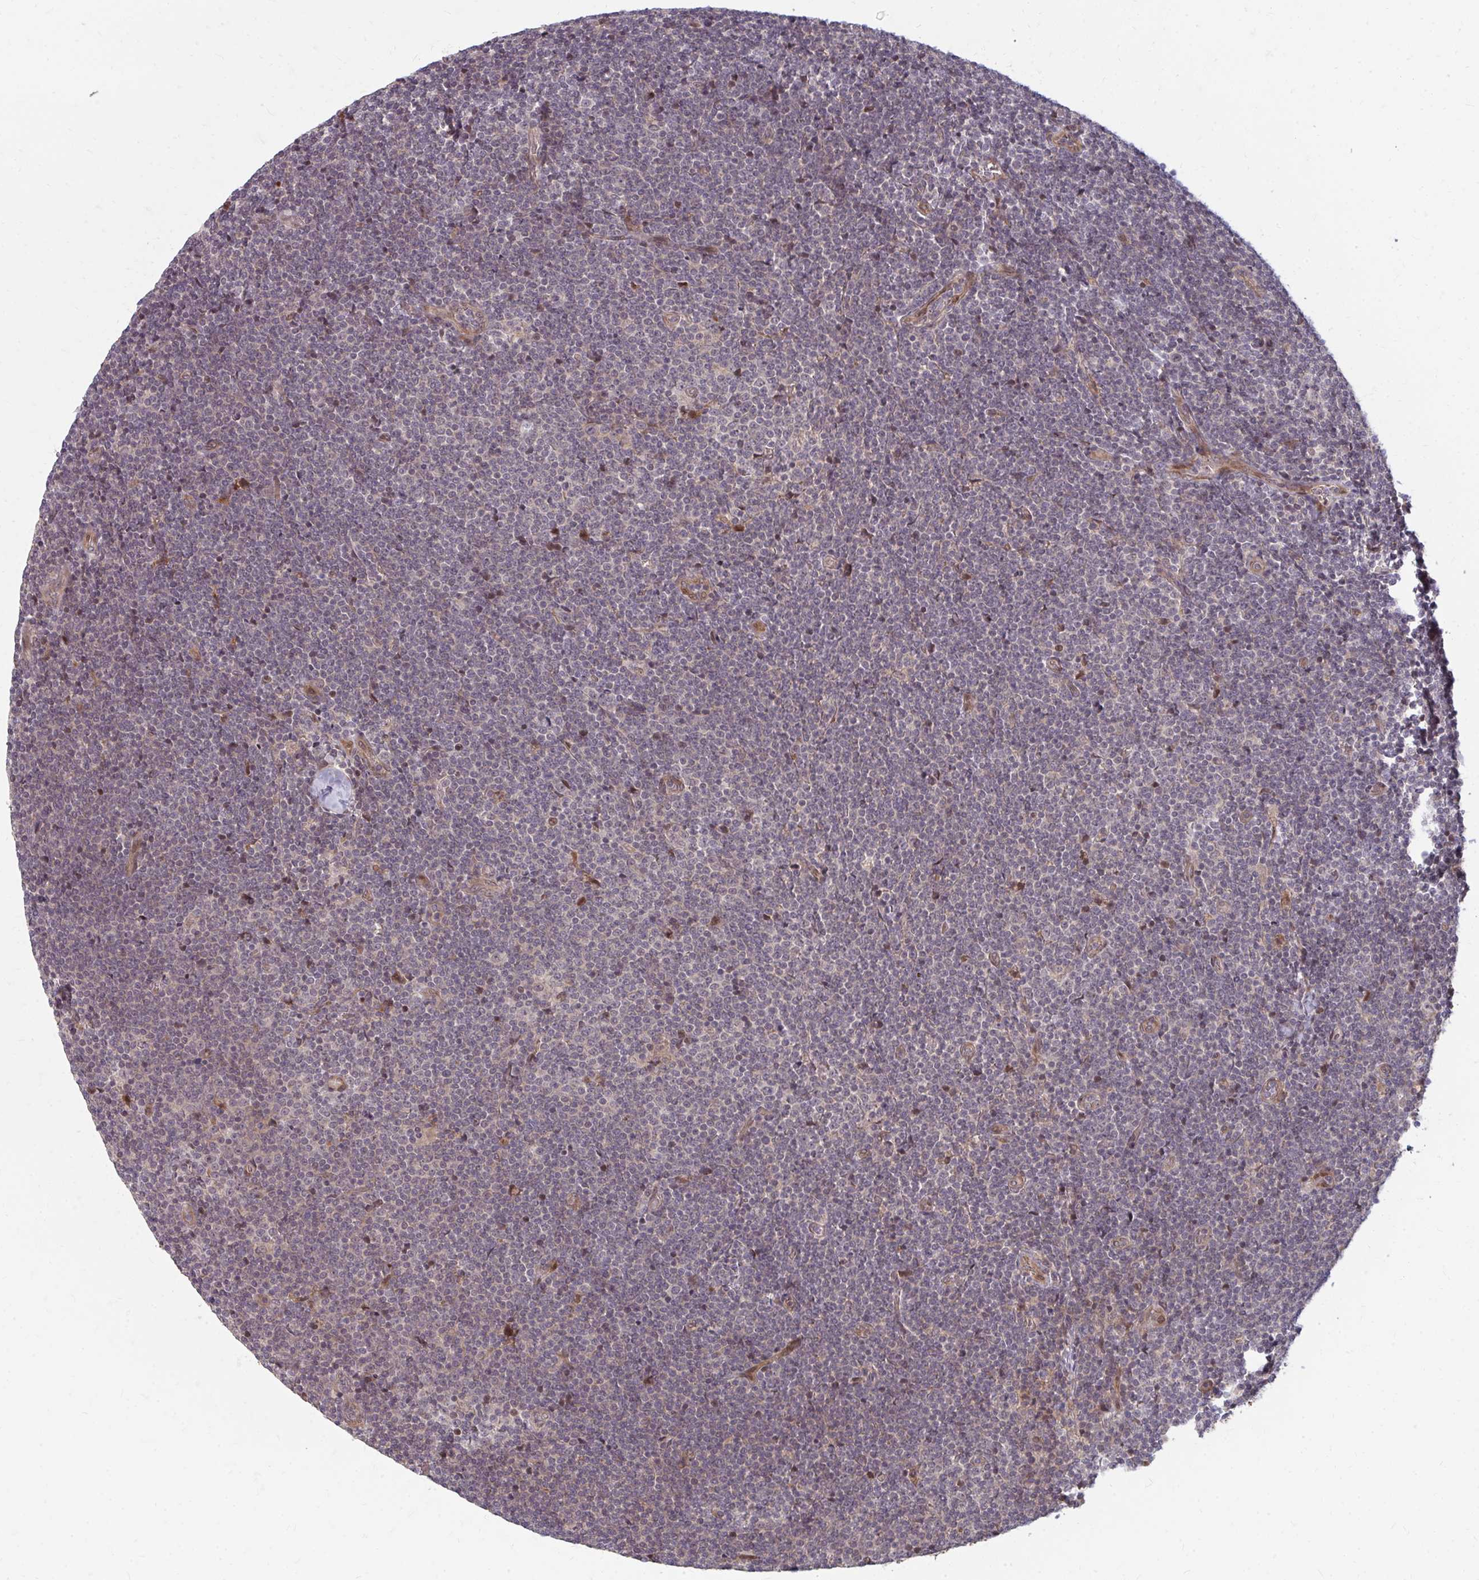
{"staining": {"intensity": "negative", "quantity": "none", "location": "none"}, "tissue": "lymphoma", "cell_type": "Tumor cells", "image_type": "cancer", "snomed": [{"axis": "morphology", "description": "Malignant lymphoma, non-Hodgkin's type, Low grade"}, {"axis": "topography", "description": "Lymph node"}], "caption": "A histopathology image of low-grade malignant lymphoma, non-Hodgkin's type stained for a protein demonstrates no brown staining in tumor cells.", "gene": "ZNF285", "patient": {"sex": "male", "age": 48}}